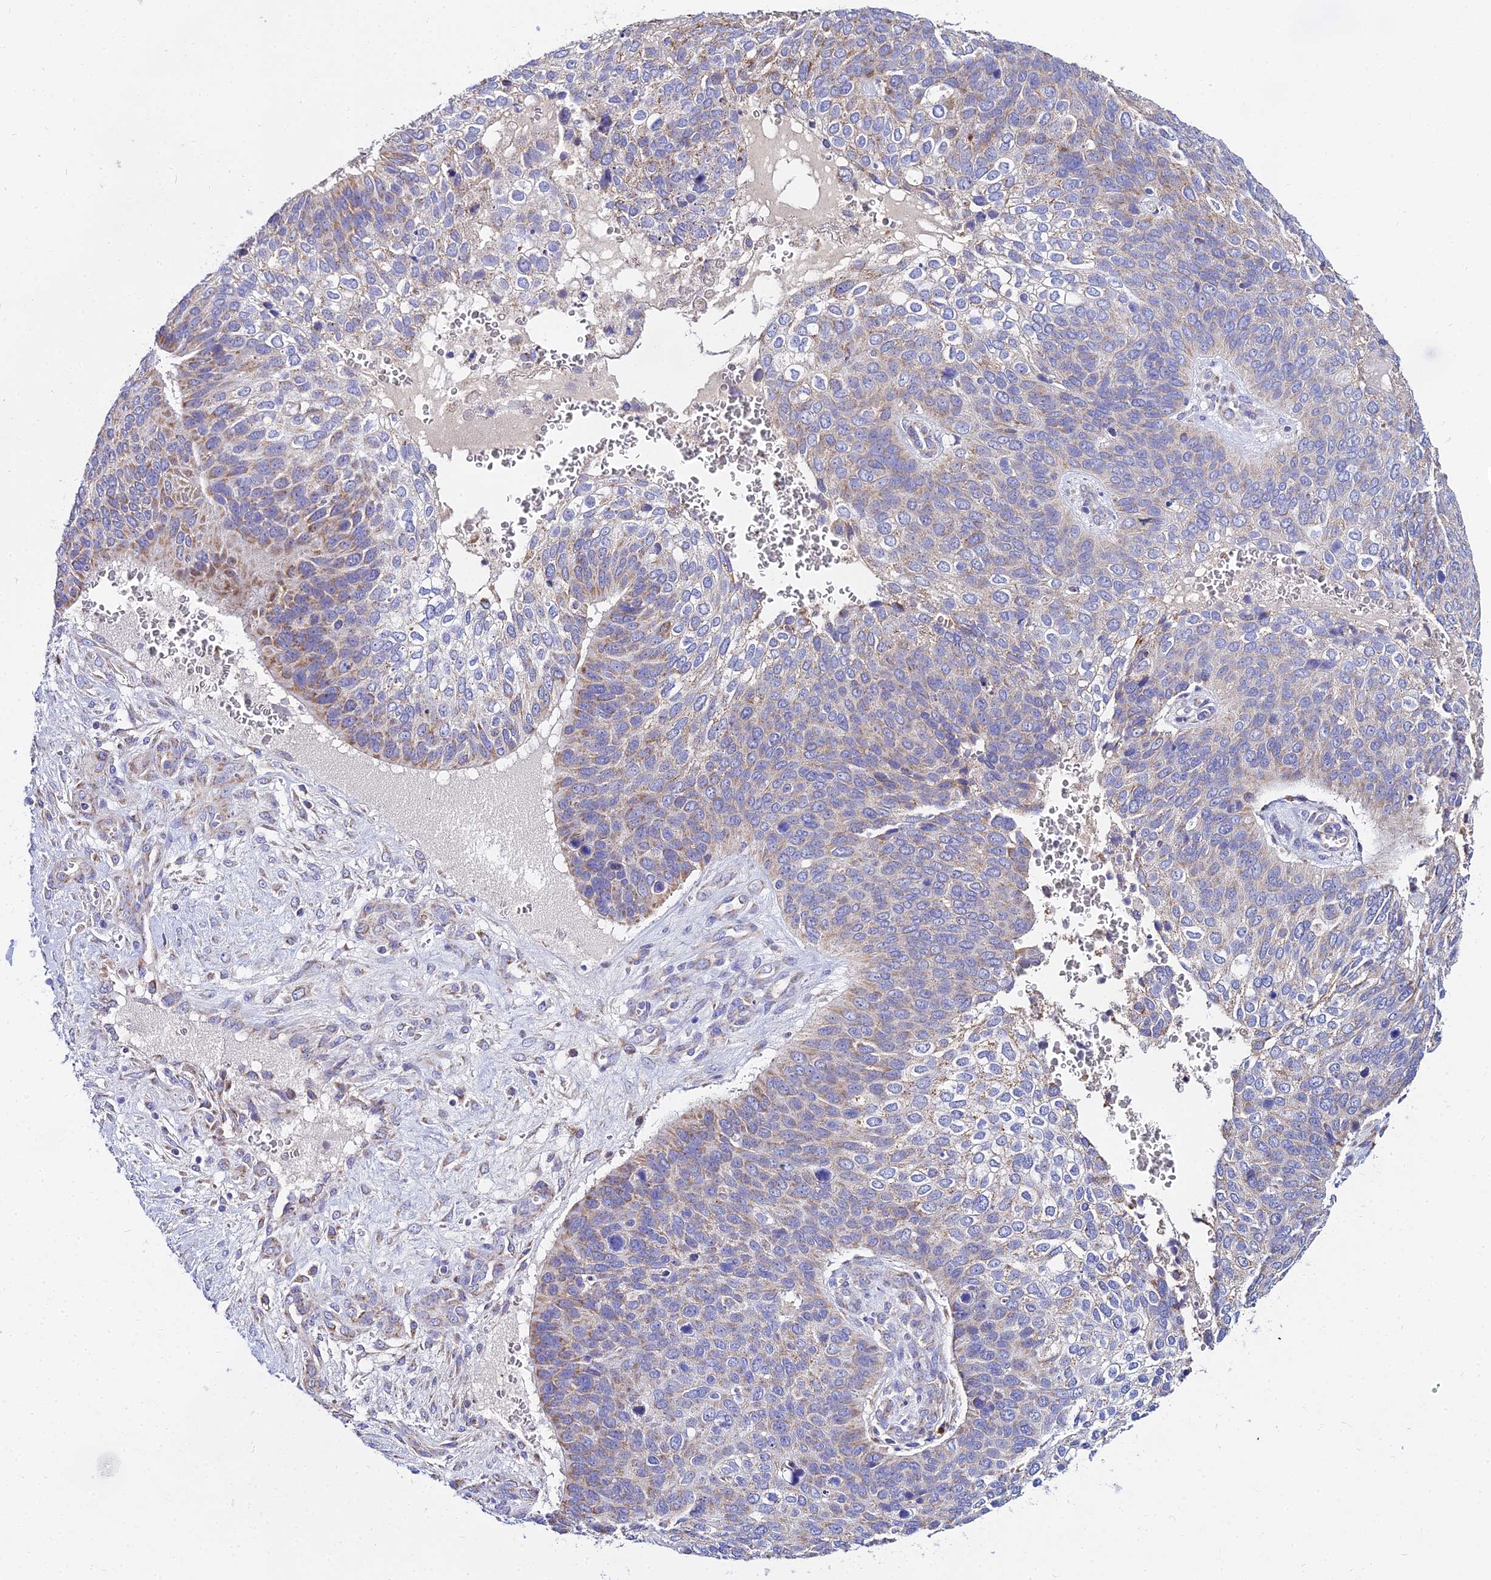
{"staining": {"intensity": "weak", "quantity": "<25%", "location": "cytoplasmic/membranous"}, "tissue": "skin cancer", "cell_type": "Tumor cells", "image_type": "cancer", "snomed": [{"axis": "morphology", "description": "Basal cell carcinoma"}, {"axis": "topography", "description": "Skin"}], "caption": "An image of human skin cancer is negative for staining in tumor cells.", "gene": "TYW5", "patient": {"sex": "female", "age": 74}}